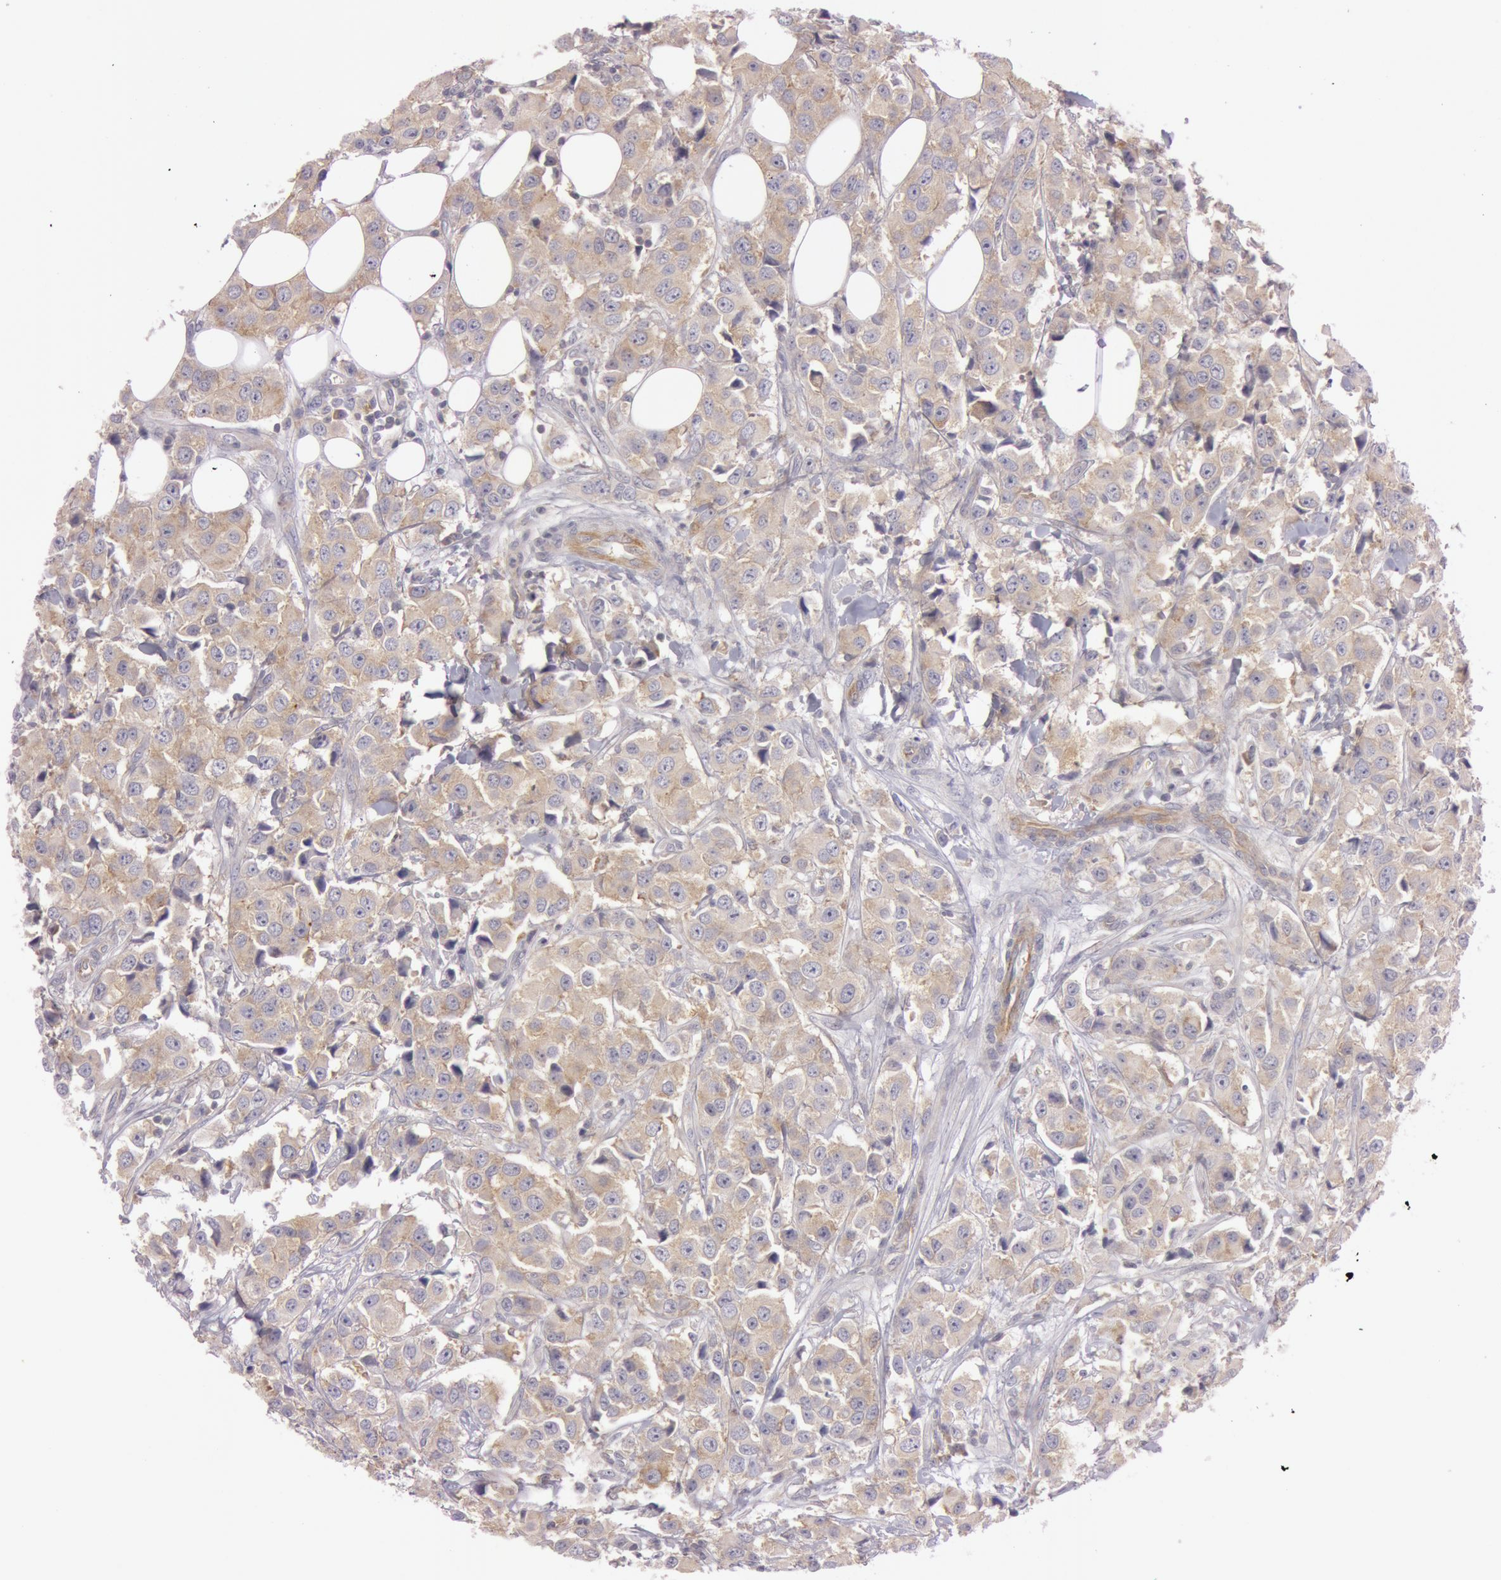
{"staining": {"intensity": "moderate", "quantity": "25%-75%", "location": "cytoplasmic/membranous"}, "tissue": "breast cancer", "cell_type": "Tumor cells", "image_type": "cancer", "snomed": [{"axis": "morphology", "description": "Duct carcinoma"}, {"axis": "topography", "description": "Breast"}], "caption": "The image shows immunohistochemical staining of breast infiltrating ductal carcinoma. There is moderate cytoplasmic/membranous positivity is present in about 25%-75% of tumor cells. Using DAB (3,3'-diaminobenzidine) (brown) and hematoxylin (blue) stains, captured at high magnification using brightfield microscopy.", "gene": "RALGAPA1", "patient": {"sex": "female", "age": 58}}